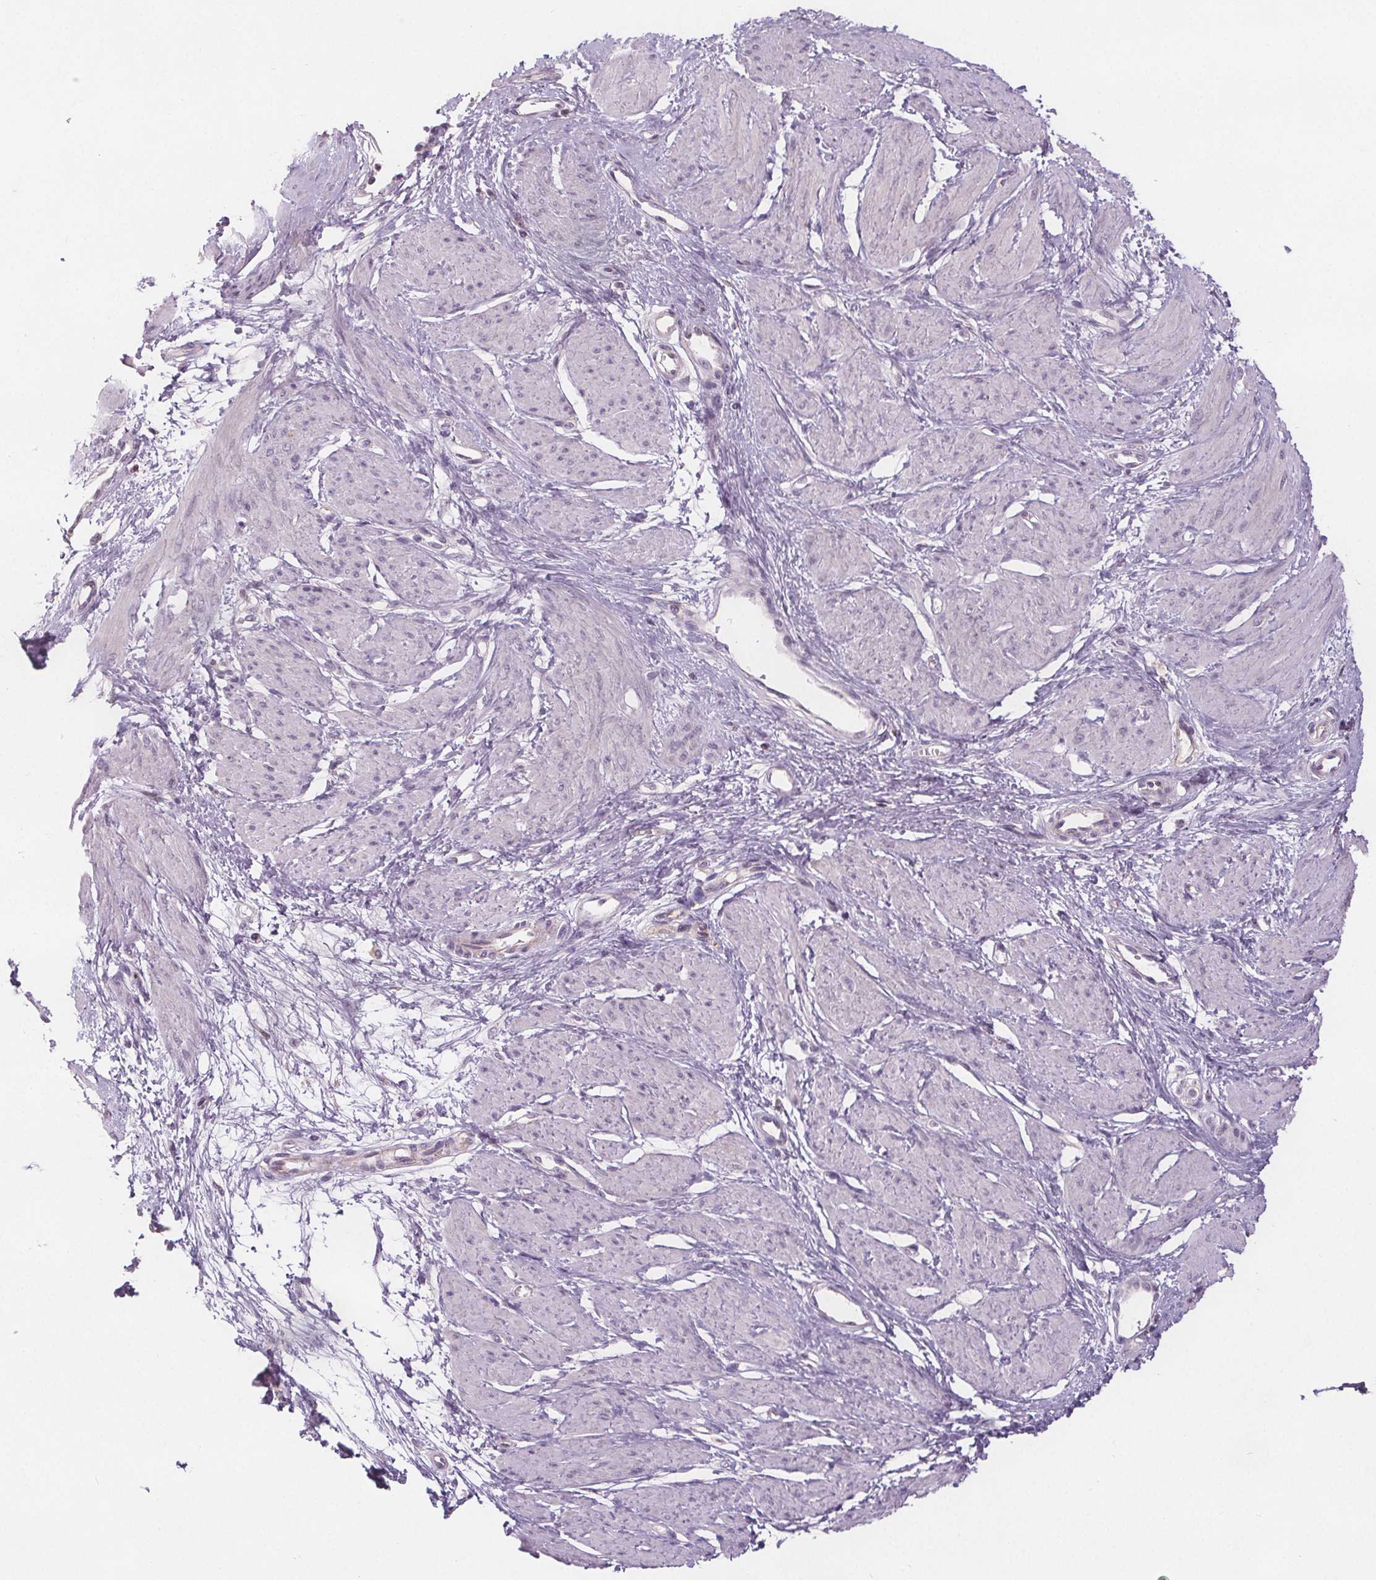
{"staining": {"intensity": "negative", "quantity": "none", "location": "none"}, "tissue": "smooth muscle", "cell_type": "Smooth muscle cells", "image_type": "normal", "snomed": [{"axis": "morphology", "description": "Normal tissue, NOS"}, {"axis": "topography", "description": "Smooth muscle"}, {"axis": "topography", "description": "Uterus"}], "caption": "Smooth muscle stained for a protein using immunohistochemistry (IHC) displays no expression smooth muscle cells.", "gene": "ATP1A1", "patient": {"sex": "female", "age": 39}}